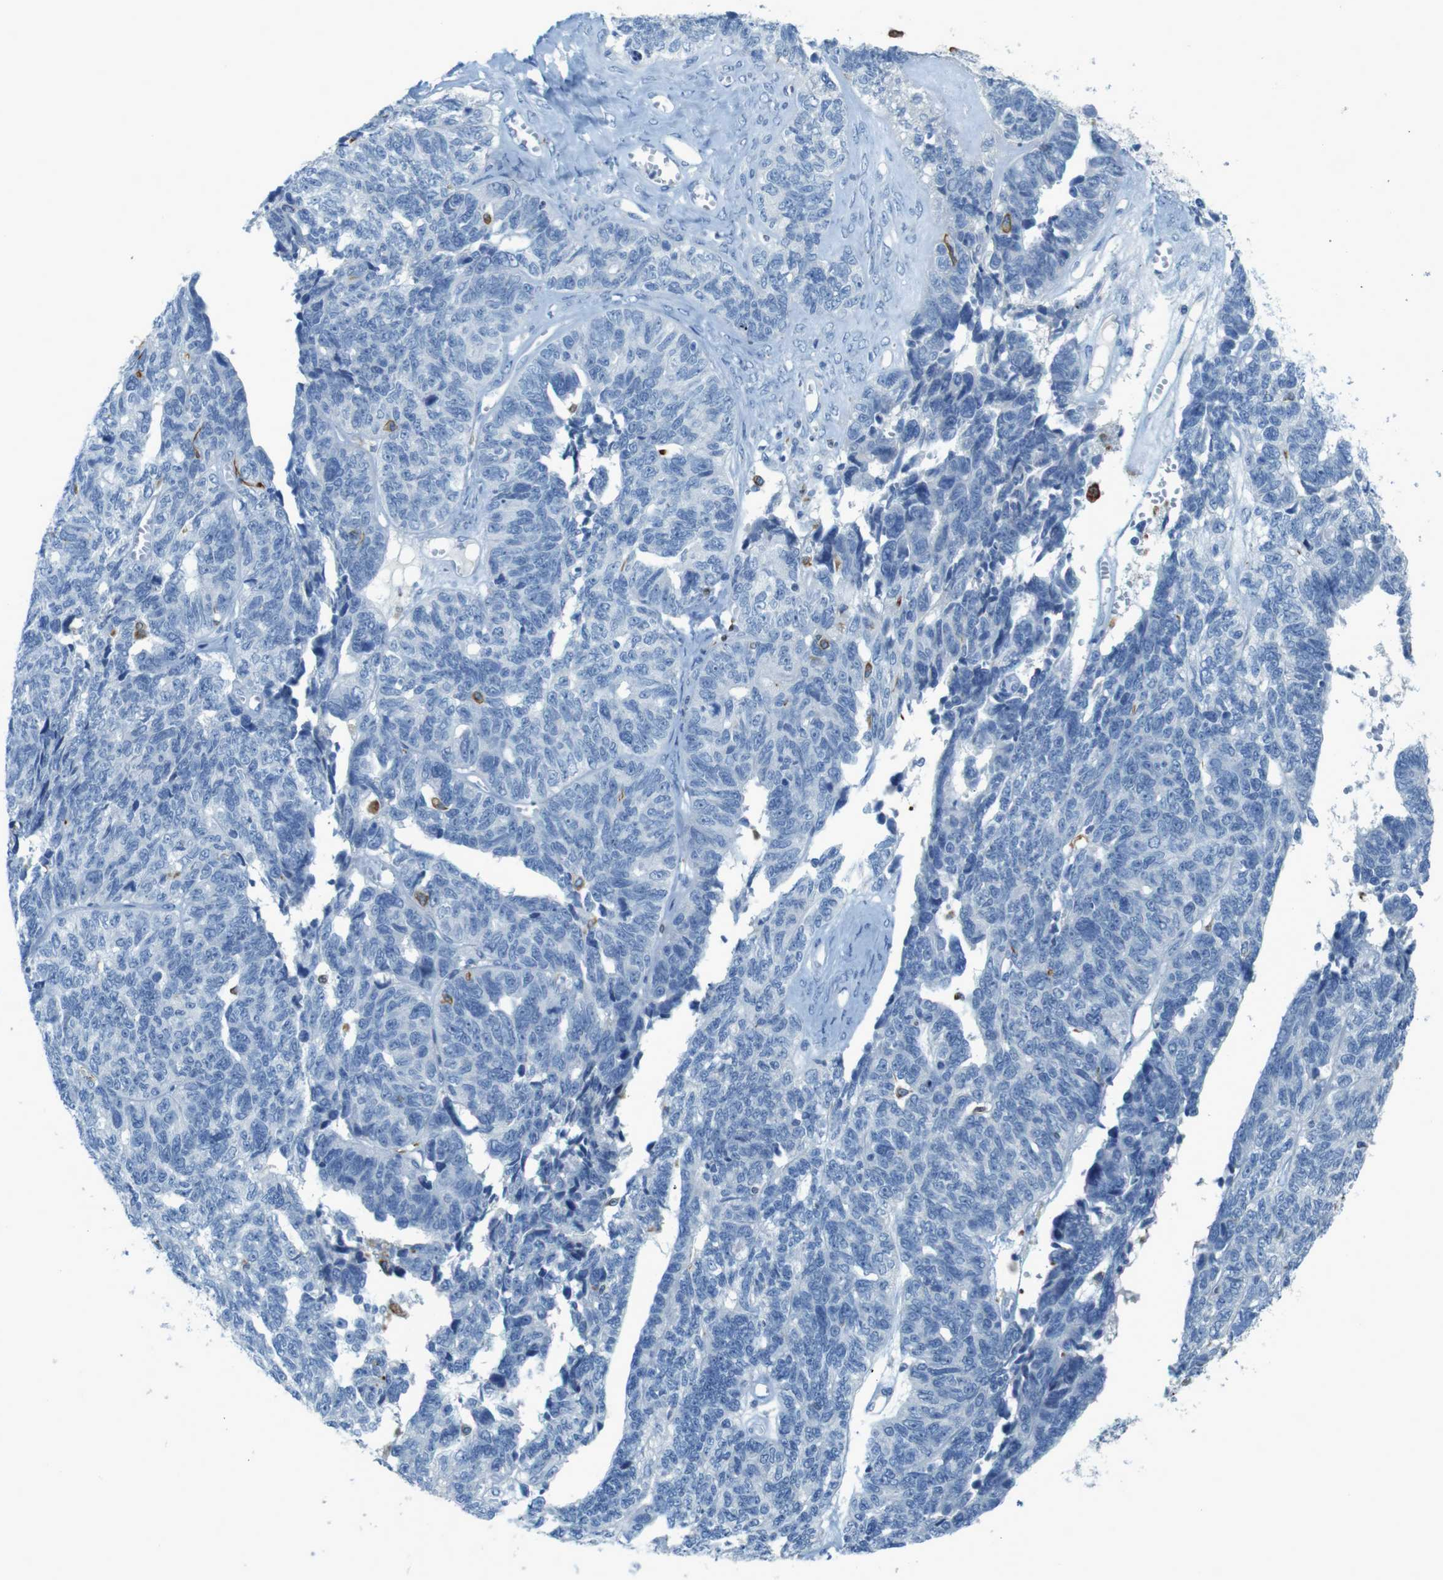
{"staining": {"intensity": "negative", "quantity": "none", "location": "none"}, "tissue": "ovarian cancer", "cell_type": "Tumor cells", "image_type": "cancer", "snomed": [{"axis": "morphology", "description": "Cystadenocarcinoma, serous, NOS"}, {"axis": "topography", "description": "Ovary"}], "caption": "Immunohistochemical staining of ovarian cancer (serous cystadenocarcinoma) exhibits no significant positivity in tumor cells.", "gene": "CD320", "patient": {"sex": "female", "age": 79}}